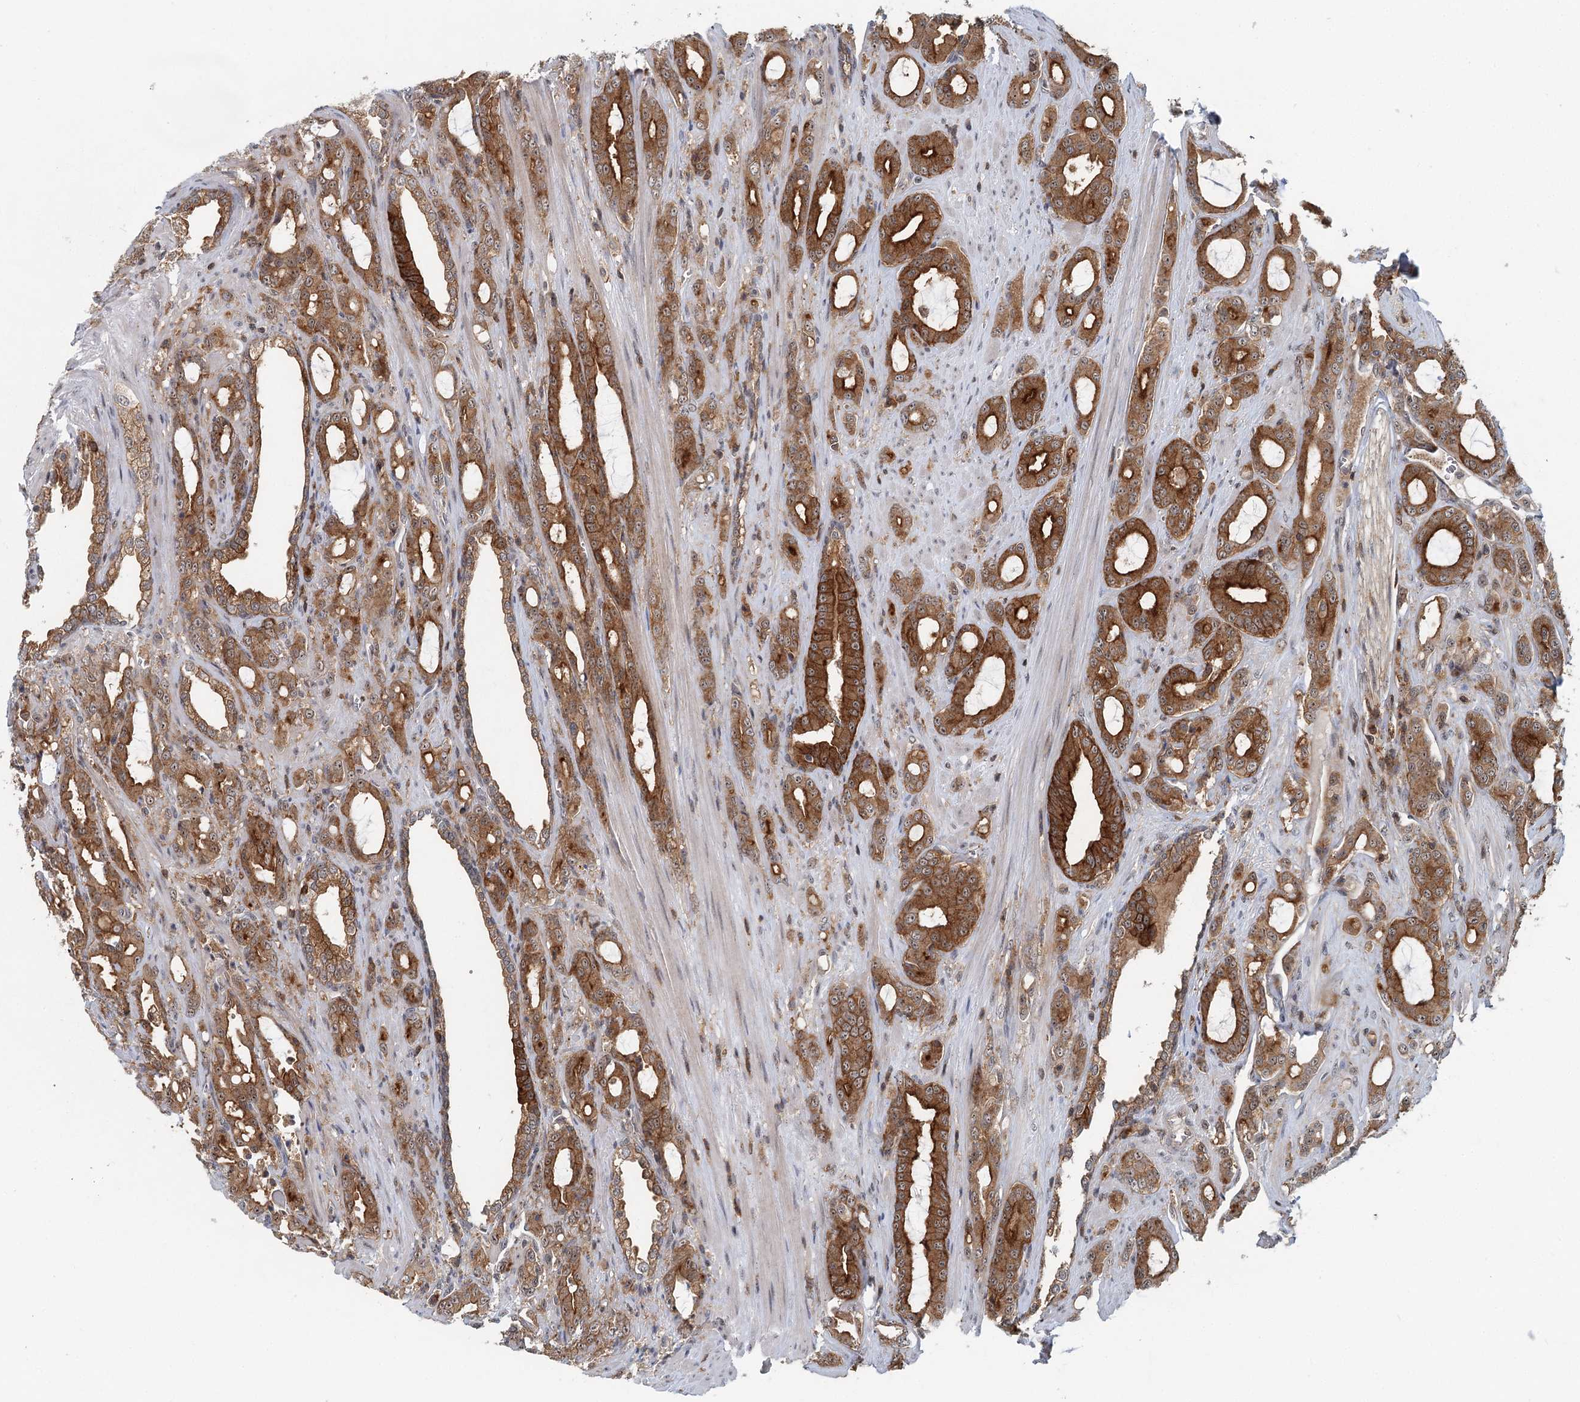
{"staining": {"intensity": "strong", "quantity": ">75%", "location": "cytoplasmic/membranous,nuclear"}, "tissue": "prostate cancer", "cell_type": "Tumor cells", "image_type": "cancer", "snomed": [{"axis": "morphology", "description": "Adenocarcinoma, High grade"}, {"axis": "topography", "description": "Prostate"}], "caption": "Prostate cancer stained with a brown dye demonstrates strong cytoplasmic/membranous and nuclear positive staining in about >75% of tumor cells.", "gene": "CDC42SE2", "patient": {"sex": "male", "age": 72}}